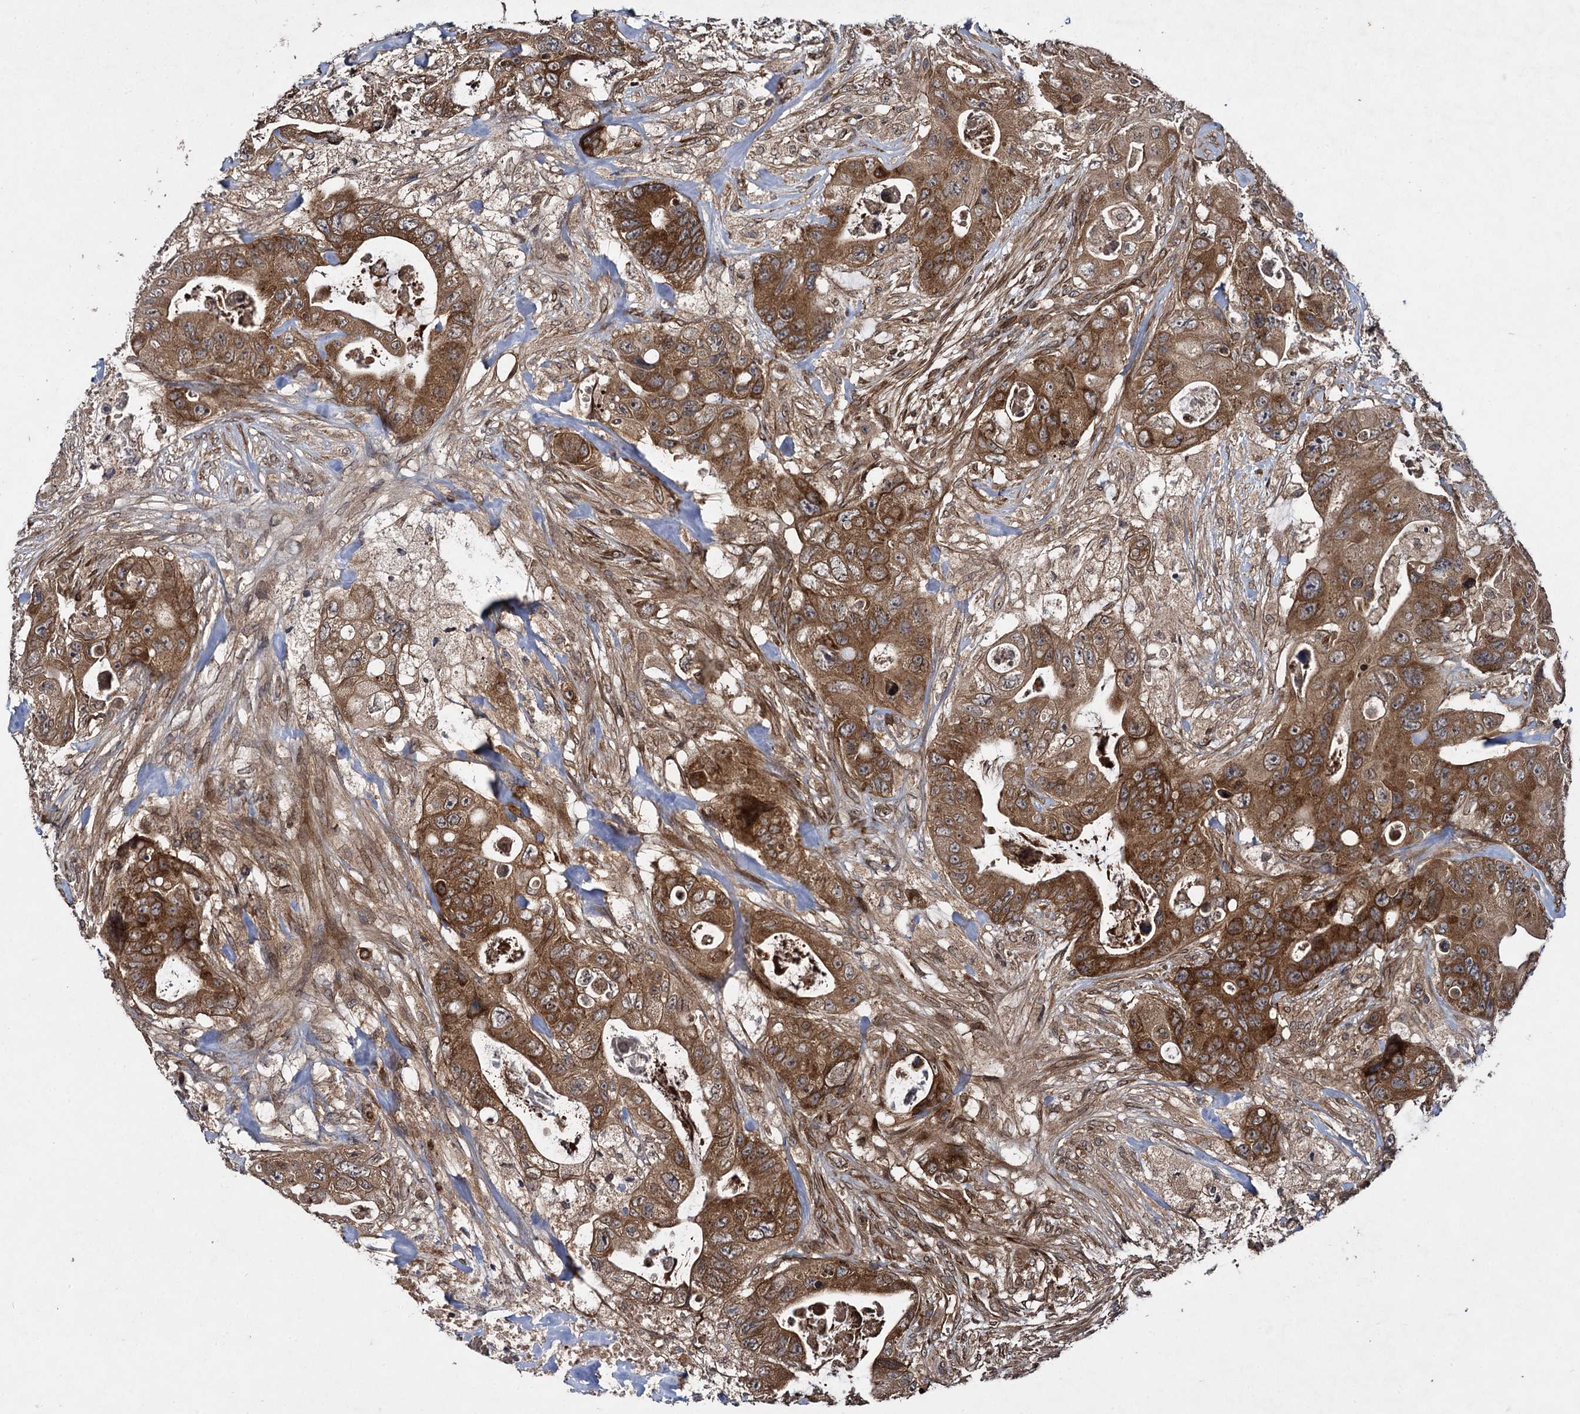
{"staining": {"intensity": "strong", "quantity": ">75%", "location": "cytoplasmic/membranous"}, "tissue": "colorectal cancer", "cell_type": "Tumor cells", "image_type": "cancer", "snomed": [{"axis": "morphology", "description": "Adenocarcinoma, NOS"}, {"axis": "topography", "description": "Colon"}], "caption": "This is an image of immunohistochemistry (IHC) staining of colorectal adenocarcinoma, which shows strong positivity in the cytoplasmic/membranous of tumor cells.", "gene": "DCP1B", "patient": {"sex": "female", "age": 46}}